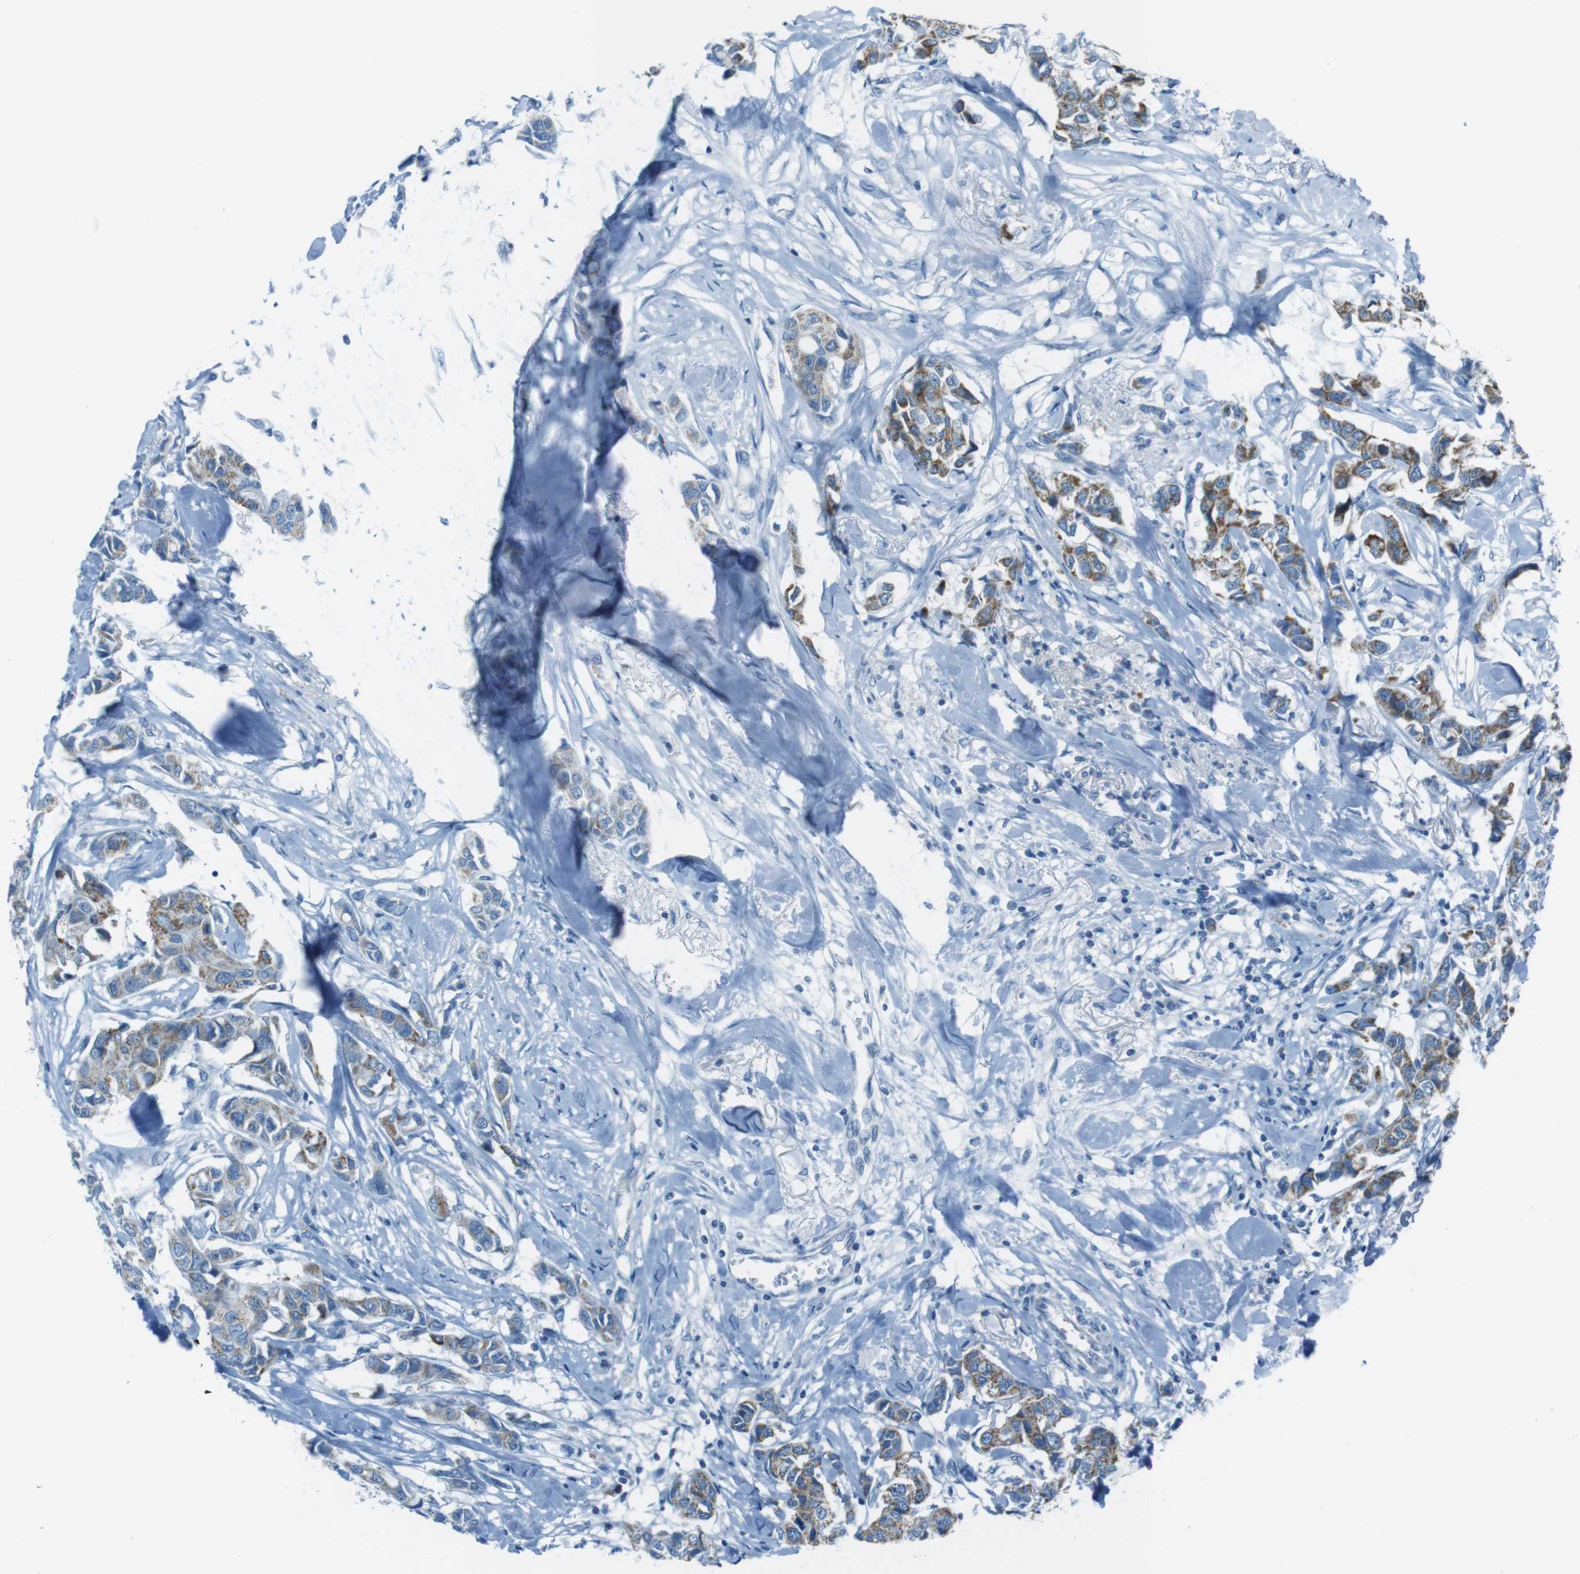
{"staining": {"intensity": "weak", "quantity": ">75%", "location": "cytoplasmic/membranous"}, "tissue": "breast cancer", "cell_type": "Tumor cells", "image_type": "cancer", "snomed": [{"axis": "morphology", "description": "Duct carcinoma"}, {"axis": "topography", "description": "Breast"}], "caption": "Immunohistochemical staining of human breast cancer demonstrates low levels of weak cytoplasmic/membranous positivity in about >75% of tumor cells. (Stains: DAB in brown, nuclei in blue, Microscopy: brightfield microscopy at high magnification).", "gene": "DNAJA3", "patient": {"sex": "female", "age": 80}}